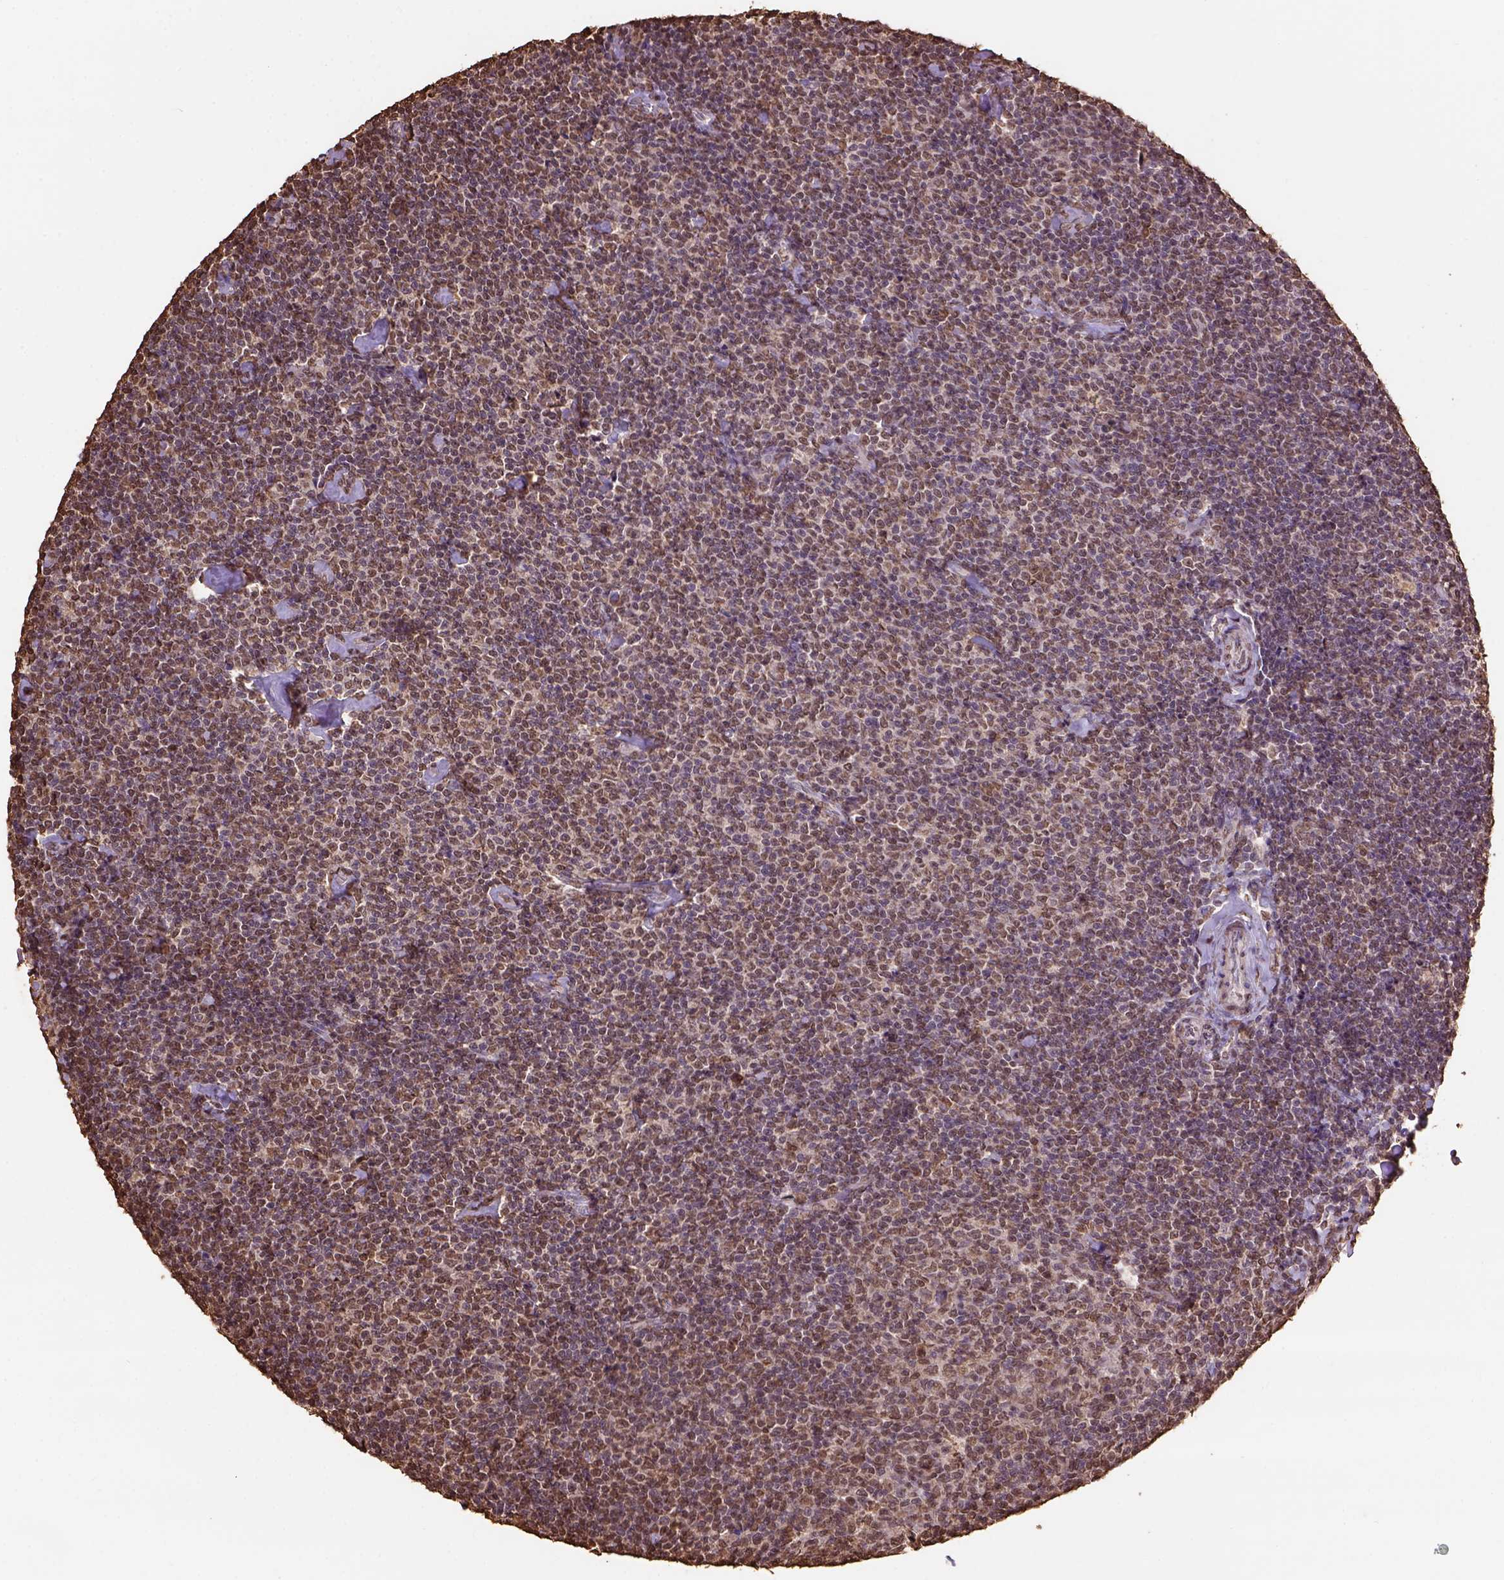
{"staining": {"intensity": "moderate", "quantity": ">75%", "location": "nuclear"}, "tissue": "lymphoma", "cell_type": "Tumor cells", "image_type": "cancer", "snomed": [{"axis": "morphology", "description": "Malignant lymphoma, non-Hodgkin's type, Low grade"}, {"axis": "topography", "description": "Lymph node"}], "caption": "Brown immunohistochemical staining in lymphoma demonstrates moderate nuclear staining in about >75% of tumor cells. Nuclei are stained in blue.", "gene": "CSTF2T", "patient": {"sex": "male", "age": 81}}